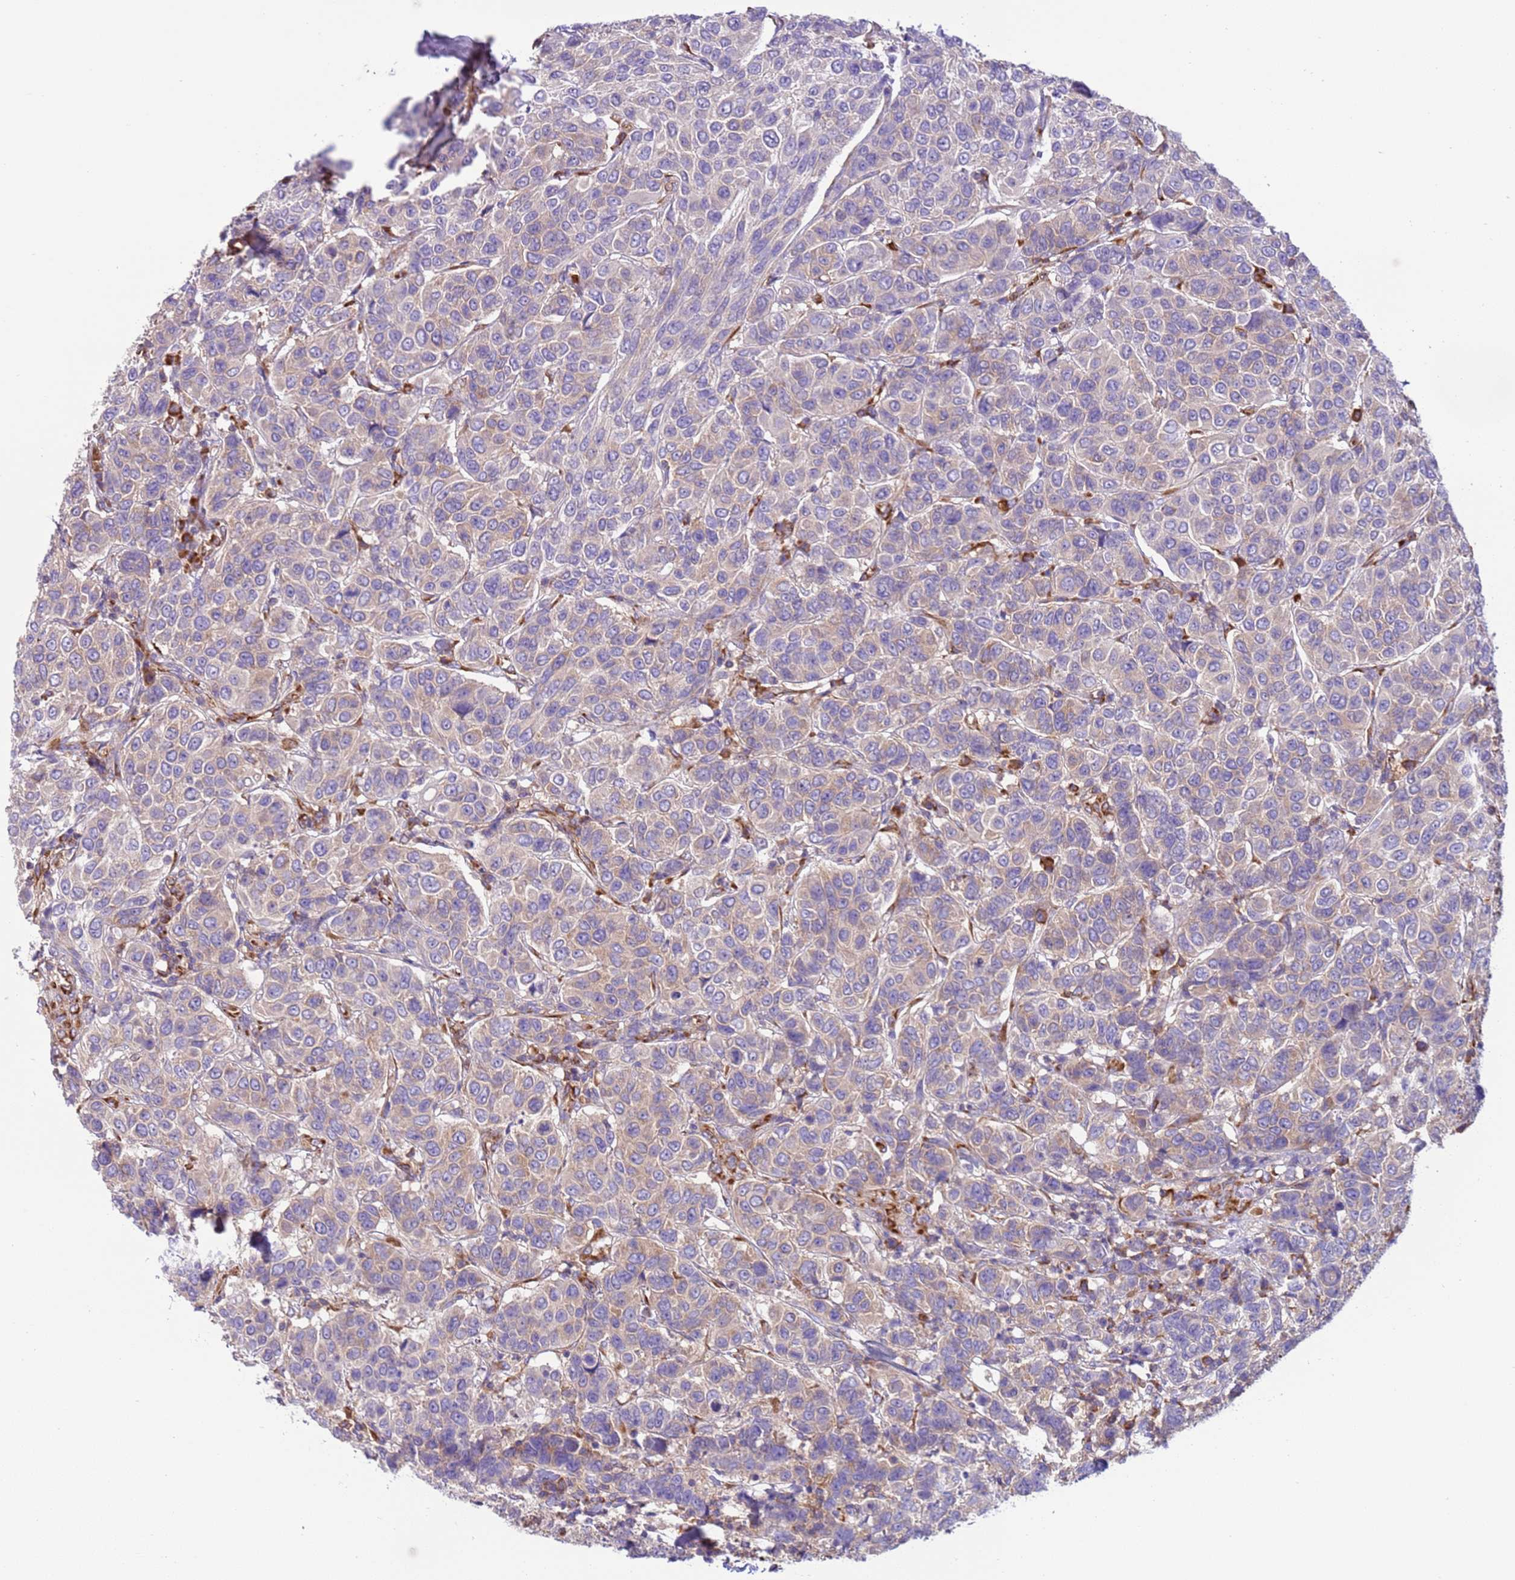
{"staining": {"intensity": "negative", "quantity": "none", "location": "none"}, "tissue": "breast cancer", "cell_type": "Tumor cells", "image_type": "cancer", "snomed": [{"axis": "morphology", "description": "Duct carcinoma"}, {"axis": "topography", "description": "Breast"}], "caption": "High magnification brightfield microscopy of invasive ductal carcinoma (breast) stained with DAB (3,3'-diaminobenzidine) (brown) and counterstained with hematoxylin (blue): tumor cells show no significant expression. (DAB immunohistochemistry (IHC) visualized using brightfield microscopy, high magnification).", "gene": "VARS1", "patient": {"sex": "female", "age": 55}}